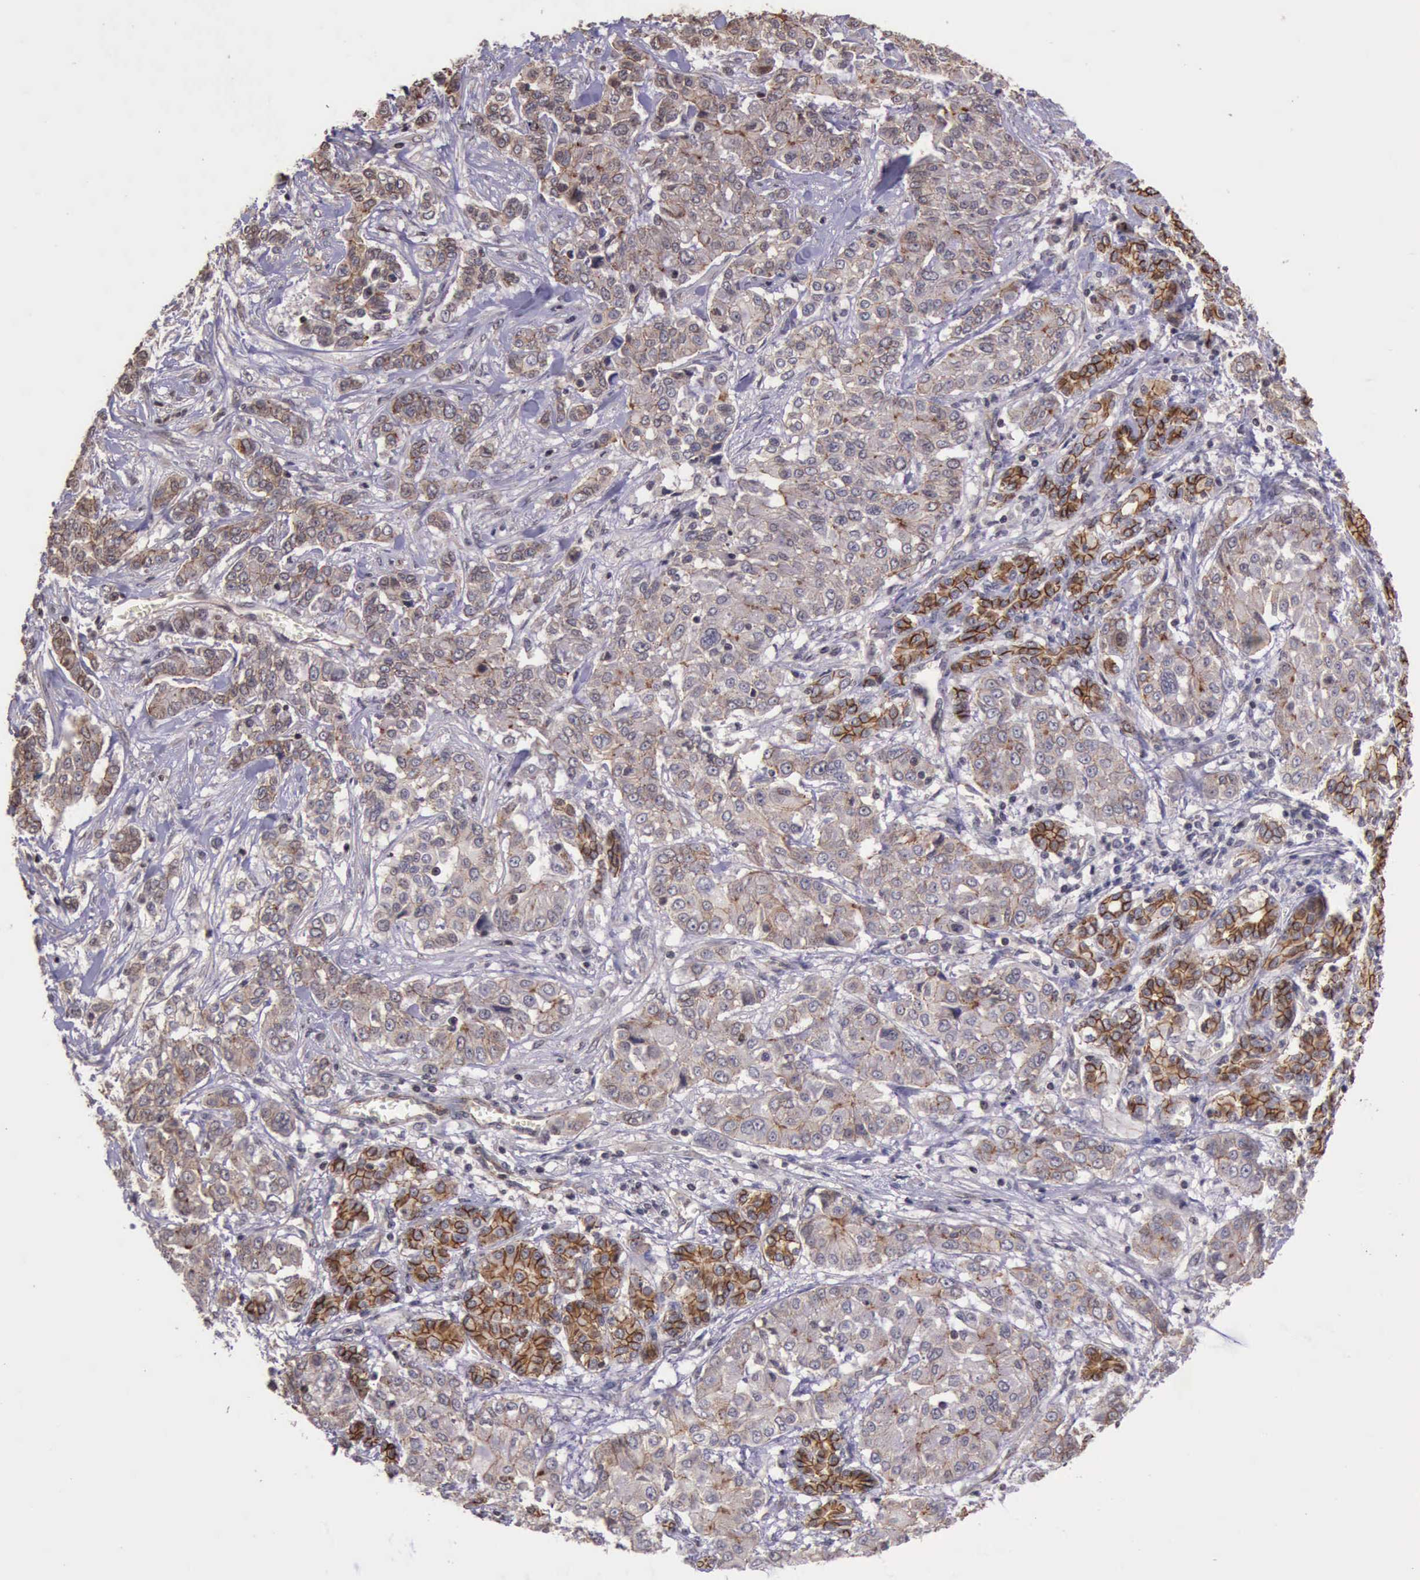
{"staining": {"intensity": "weak", "quantity": ">75%", "location": "cytoplasmic/membranous"}, "tissue": "pancreatic cancer", "cell_type": "Tumor cells", "image_type": "cancer", "snomed": [{"axis": "morphology", "description": "Adenocarcinoma, NOS"}, {"axis": "topography", "description": "Pancreas"}], "caption": "Immunohistochemical staining of human pancreatic cancer (adenocarcinoma) shows low levels of weak cytoplasmic/membranous protein positivity in approximately >75% of tumor cells.", "gene": "CTNNB1", "patient": {"sex": "female", "age": 52}}